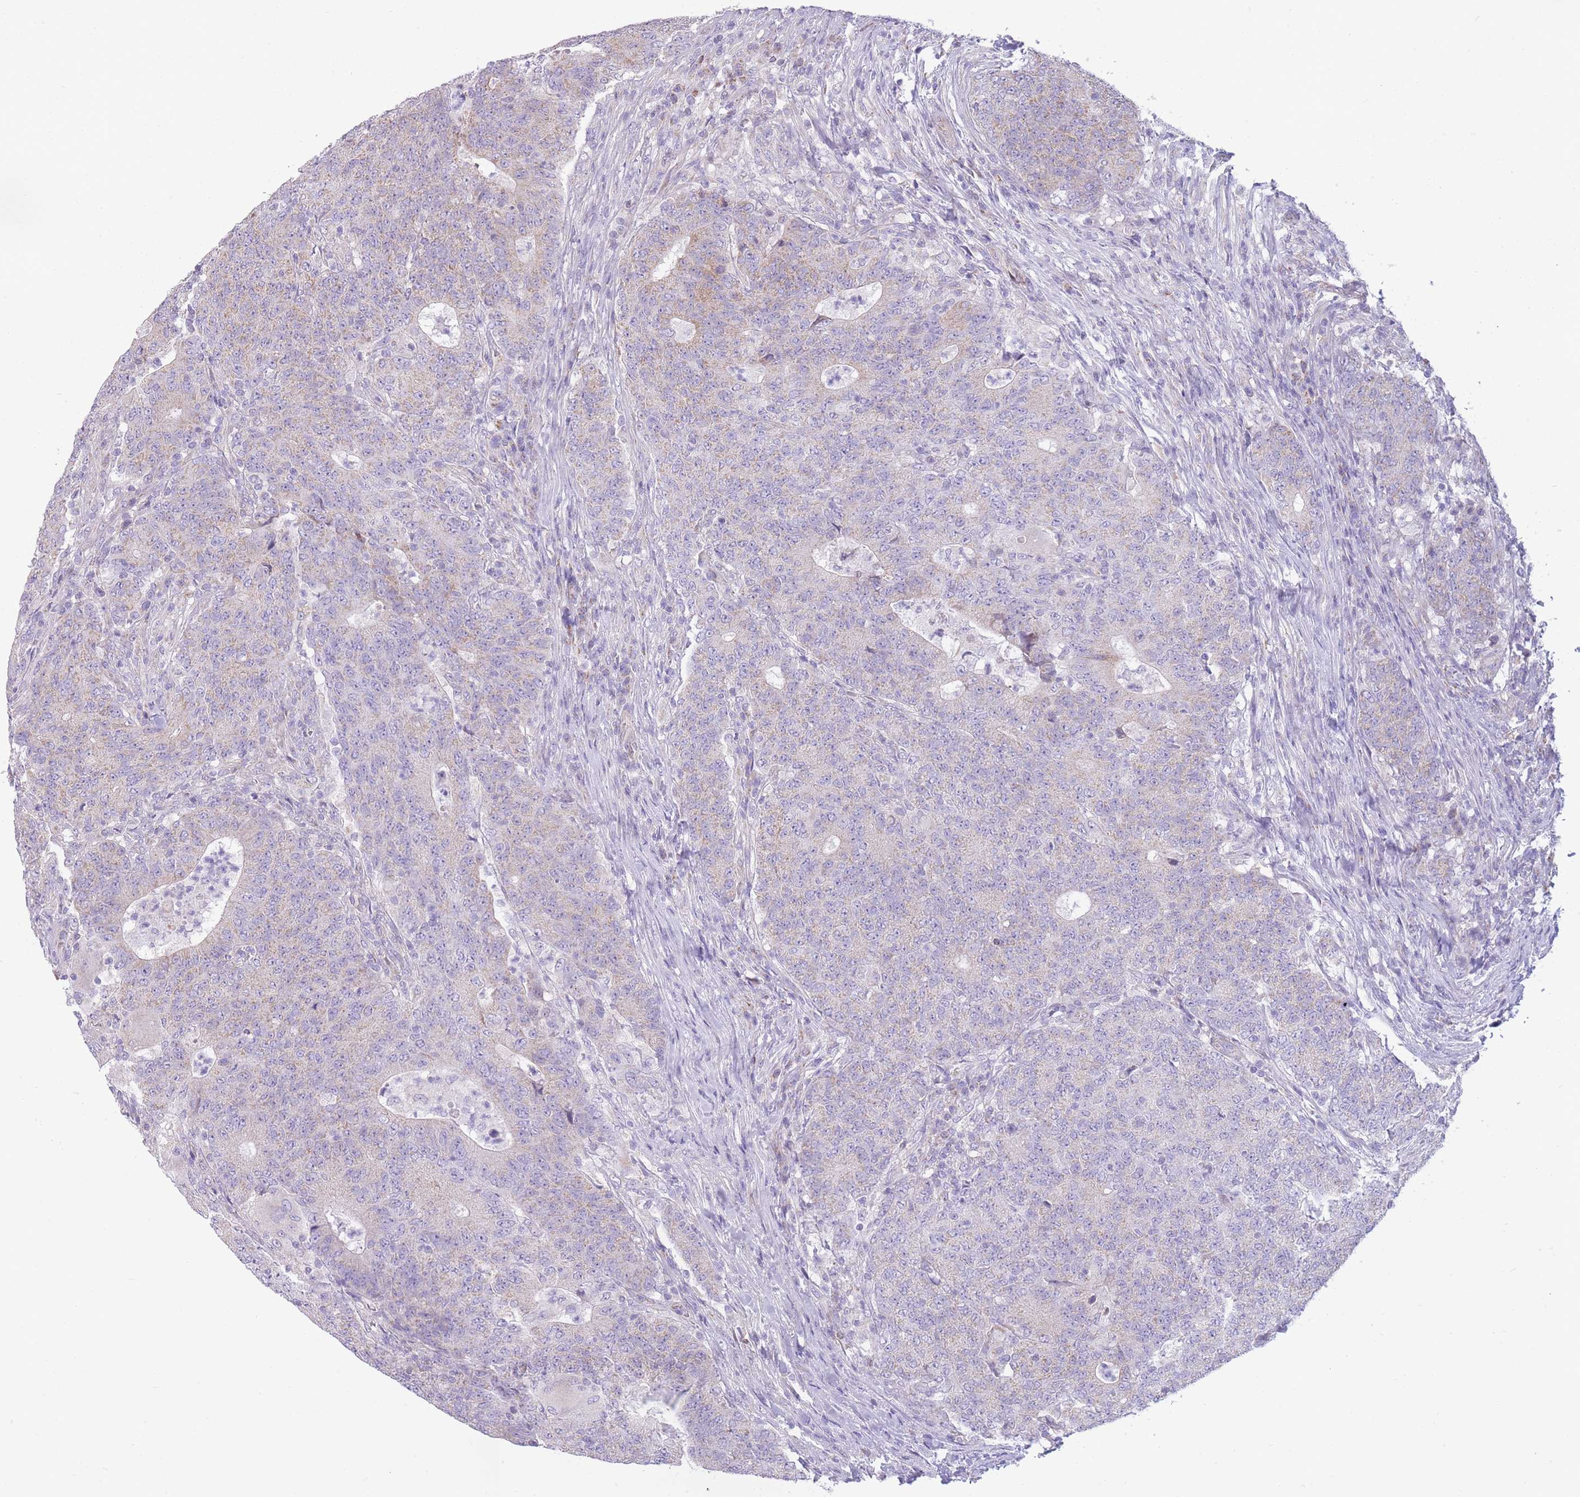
{"staining": {"intensity": "weak", "quantity": "<25%", "location": "cytoplasmic/membranous"}, "tissue": "colorectal cancer", "cell_type": "Tumor cells", "image_type": "cancer", "snomed": [{"axis": "morphology", "description": "Adenocarcinoma, NOS"}, {"axis": "topography", "description": "Colon"}], "caption": "Protein analysis of adenocarcinoma (colorectal) exhibits no significant expression in tumor cells.", "gene": "PDHA1", "patient": {"sex": "female", "age": 75}}